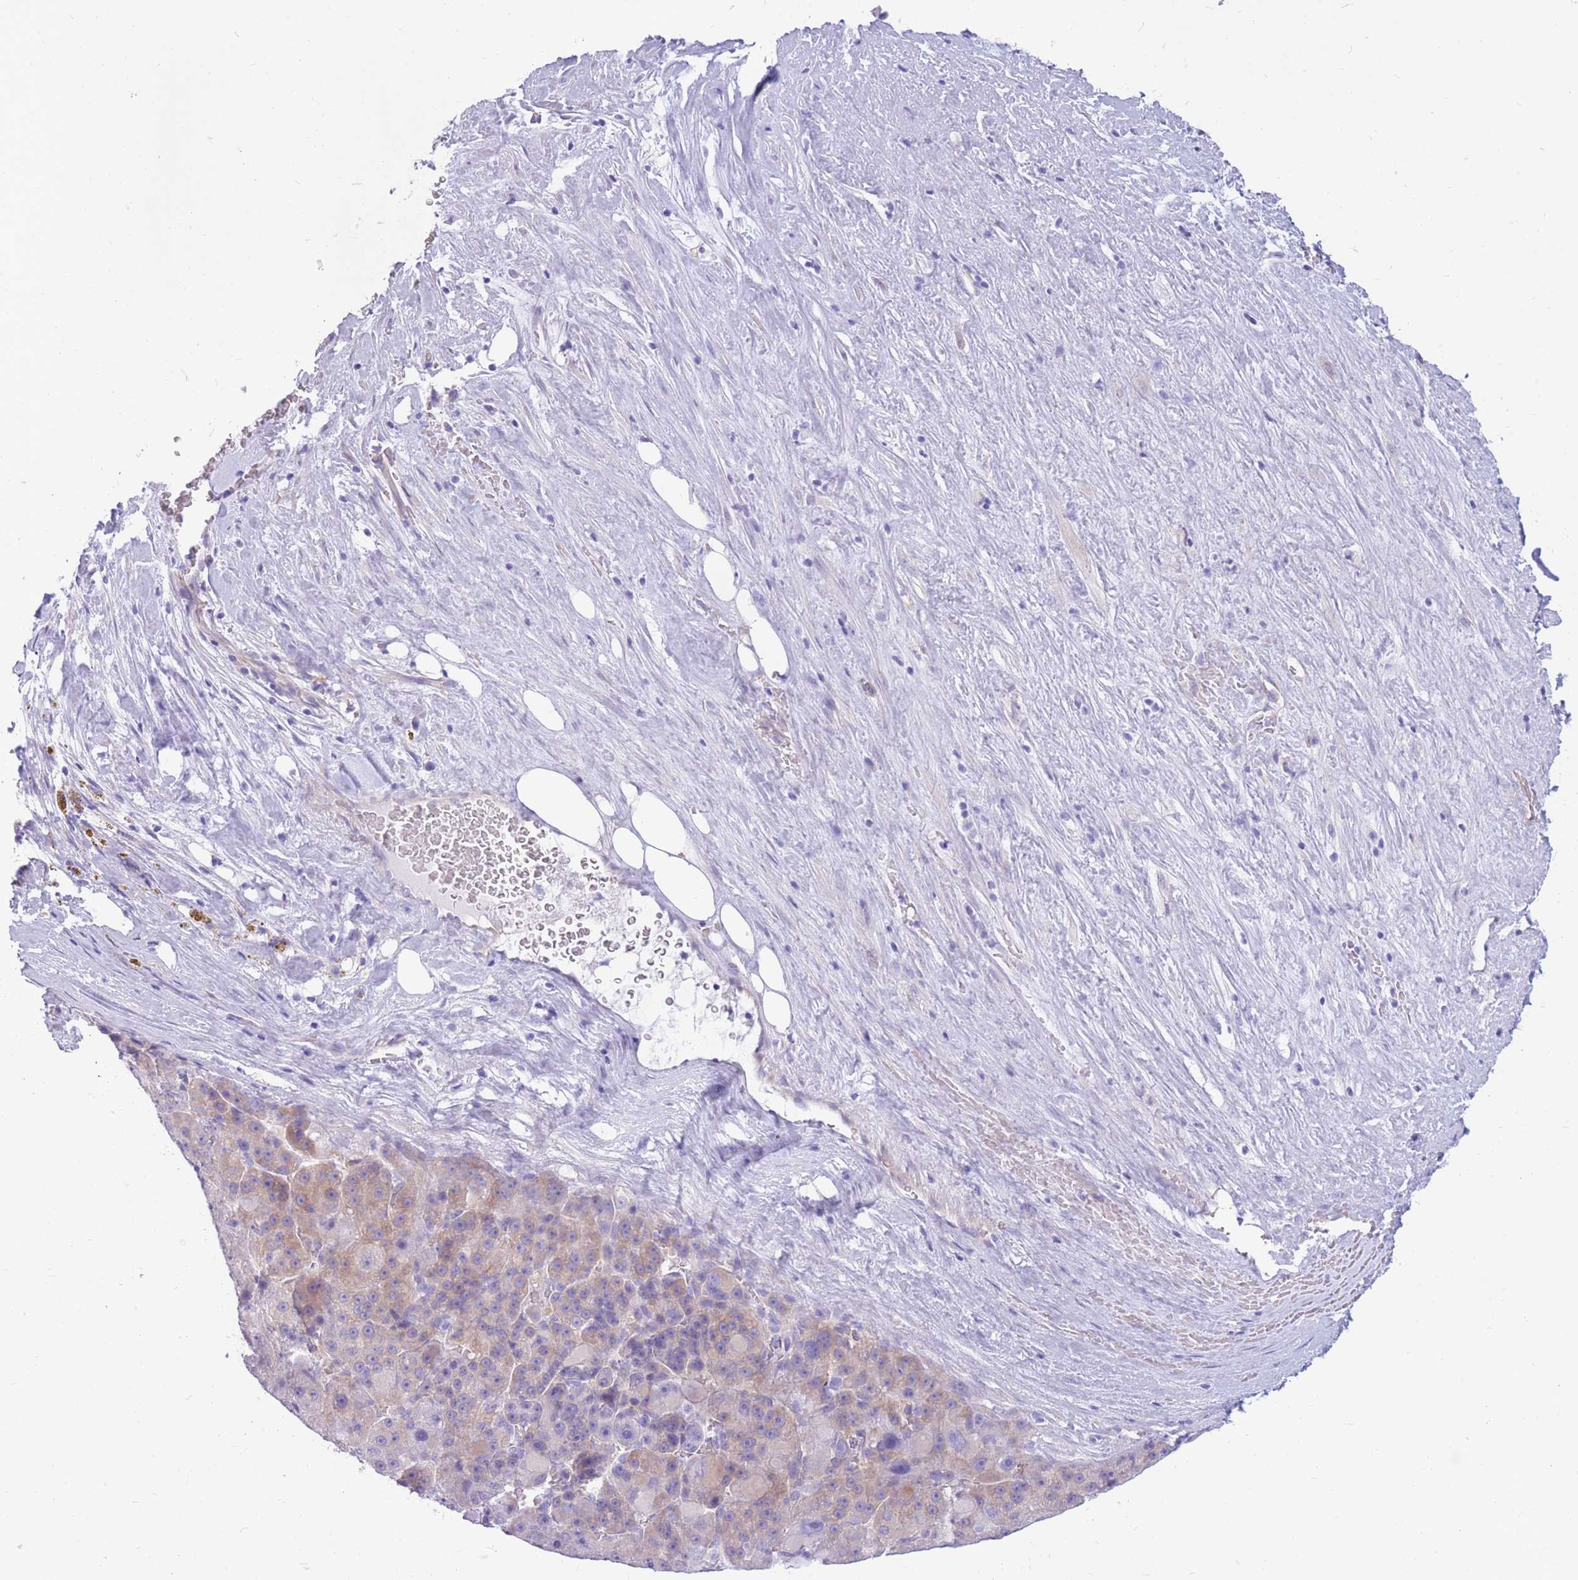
{"staining": {"intensity": "weak", "quantity": "<25%", "location": "cytoplasmic/membranous"}, "tissue": "liver cancer", "cell_type": "Tumor cells", "image_type": "cancer", "snomed": [{"axis": "morphology", "description": "Carcinoma, Hepatocellular, NOS"}, {"axis": "topography", "description": "Liver"}], "caption": "DAB immunohistochemical staining of liver cancer displays no significant staining in tumor cells.", "gene": "MTSS2", "patient": {"sex": "male", "age": 76}}